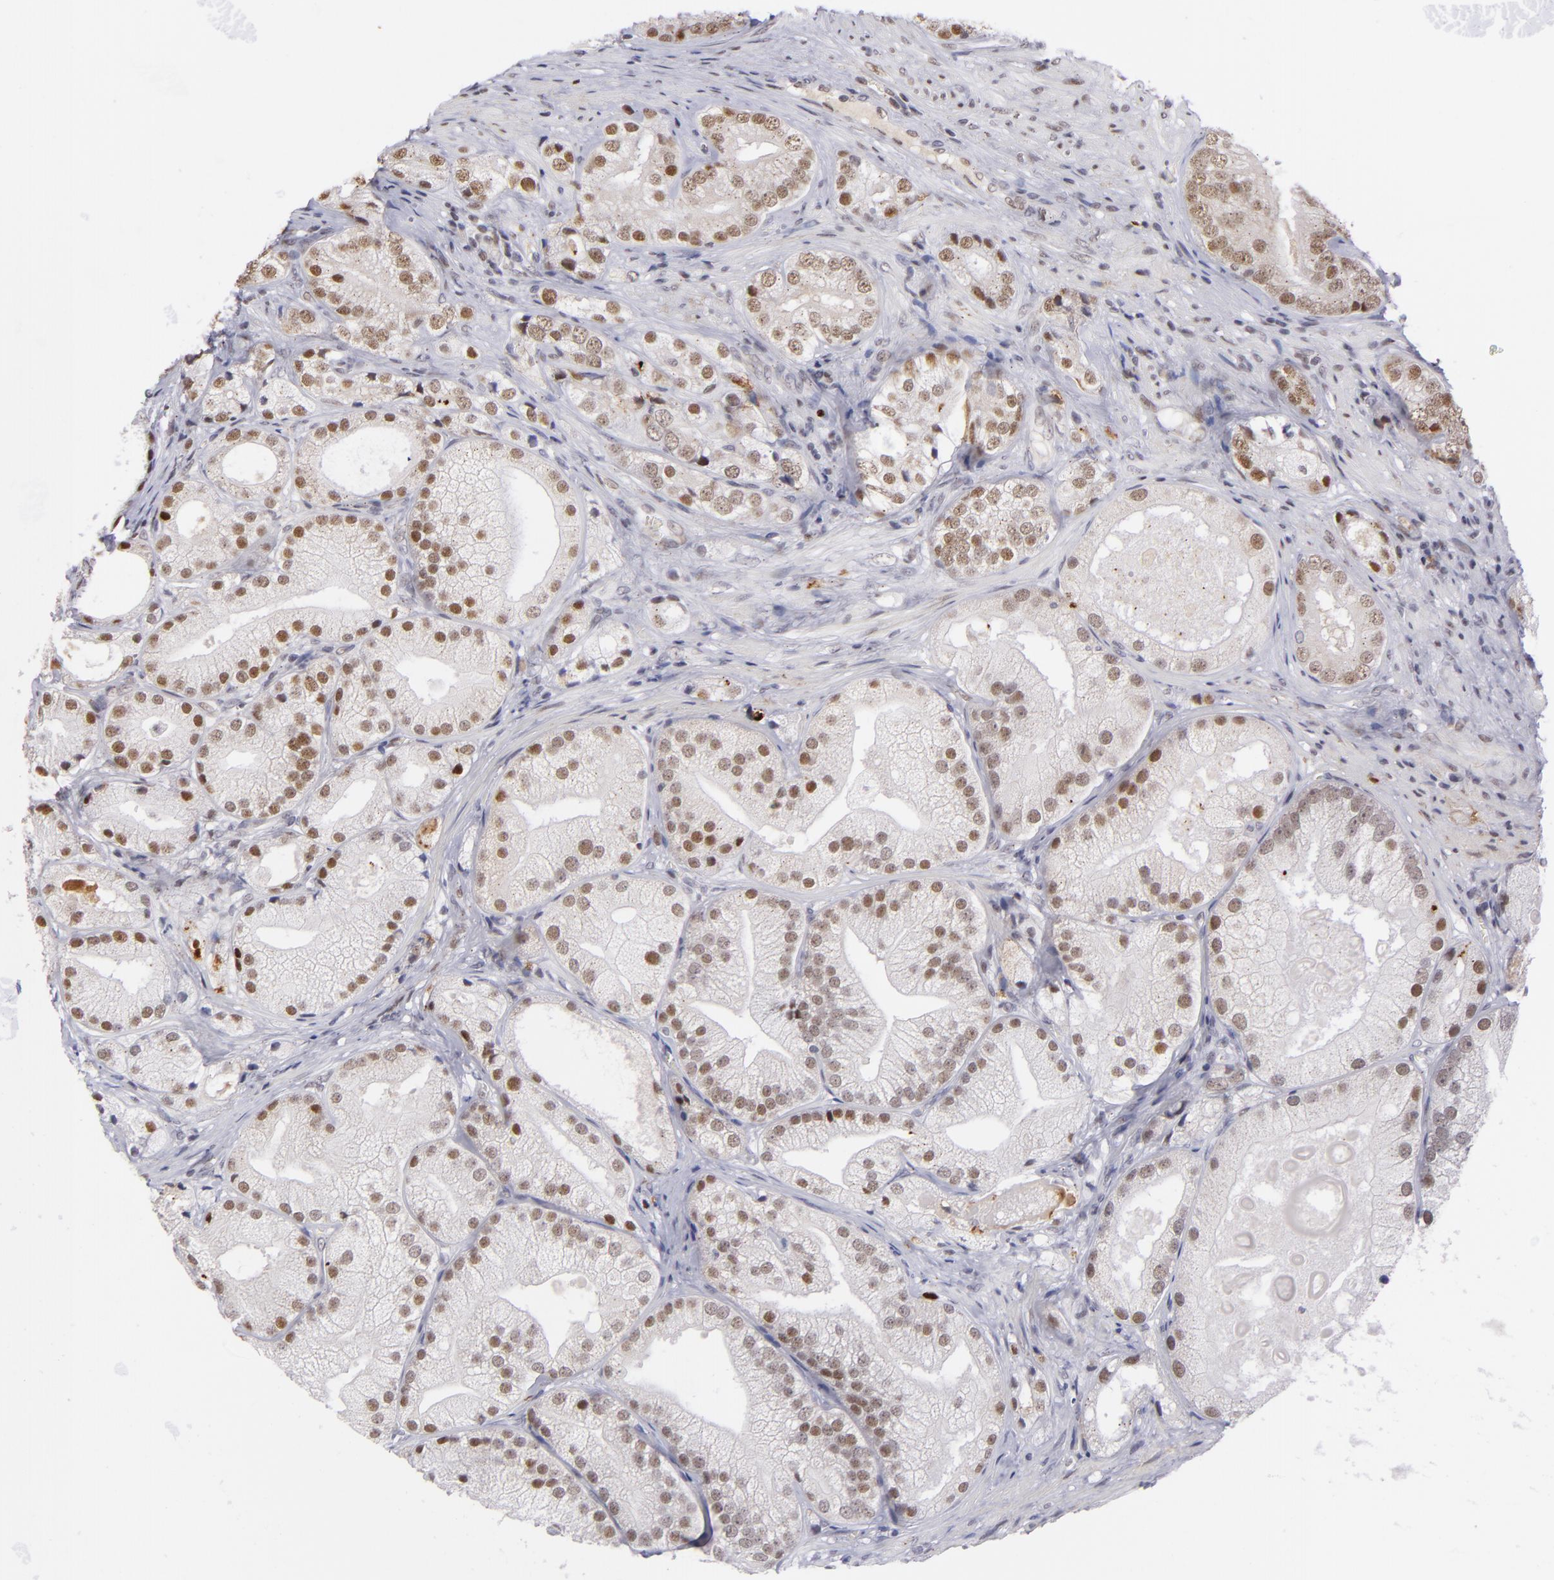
{"staining": {"intensity": "weak", "quantity": "25%-75%", "location": "nuclear"}, "tissue": "prostate cancer", "cell_type": "Tumor cells", "image_type": "cancer", "snomed": [{"axis": "morphology", "description": "Adenocarcinoma, Low grade"}, {"axis": "topography", "description": "Prostate"}], "caption": "About 25%-75% of tumor cells in adenocarcinoma (low-grade) (prostate) exhibit weak nuclear protein staining as visualized by brown immunohistochemical staining.", "gene": "RXRG", "patient": {"sex": "male", "age": 69}}